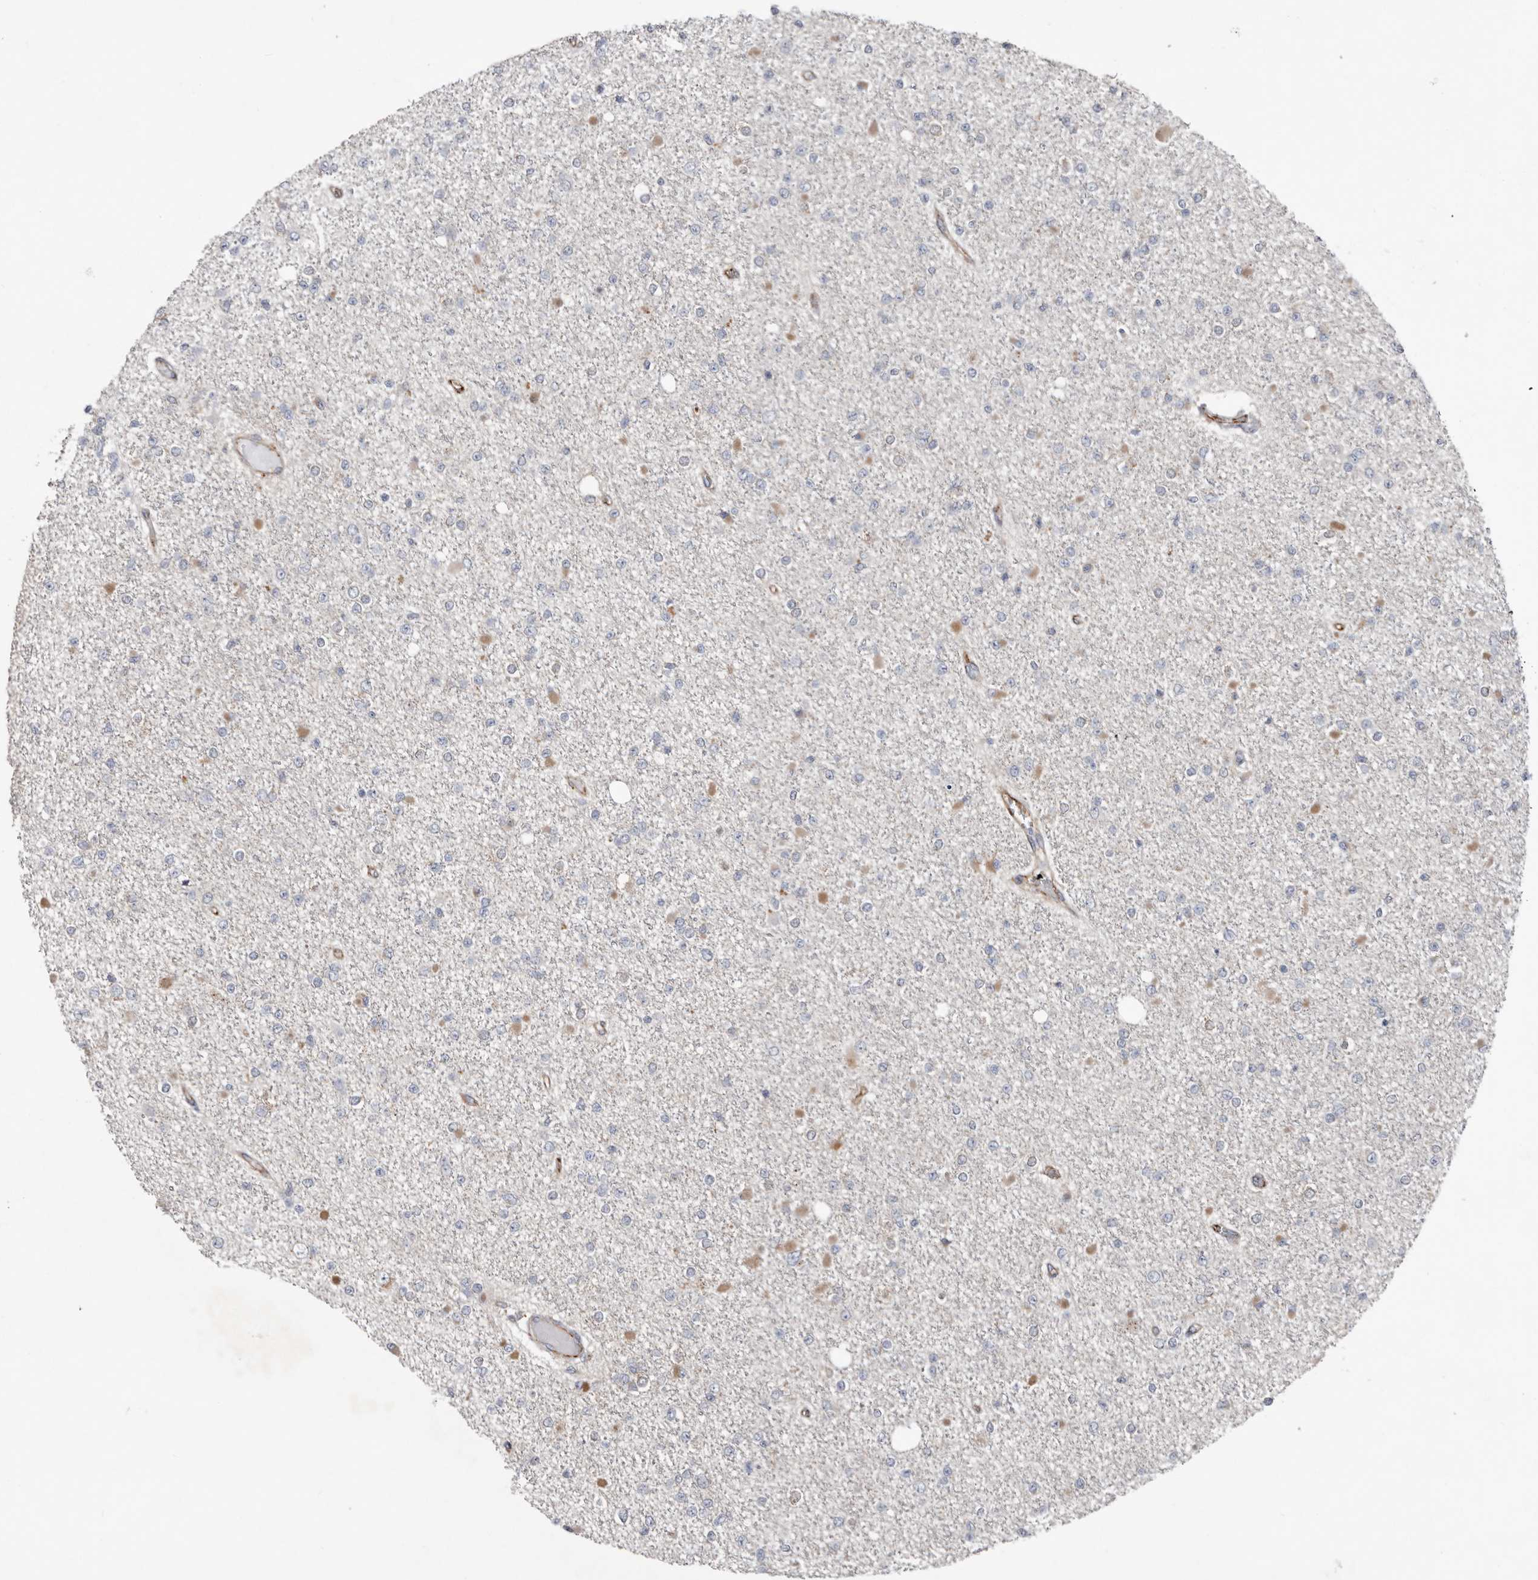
{"staining": {"intensity": "negative", "quantity": "none", "location": "none"}, "tissue": "glioma", "cell_type": "Tumor cells", "image_type": "cancer", "snomed": [{"axis": "morphology", "description": "Glioma, malignant, Low grade"}, {"axis": "topography", "description": "Brain"}], "caption": "IHC of low-grade glioma (malignant) demonstrates no positivity in tumor cells.", "gene": "LUZP1", "patient": {"sex": "female", "age": 22}}